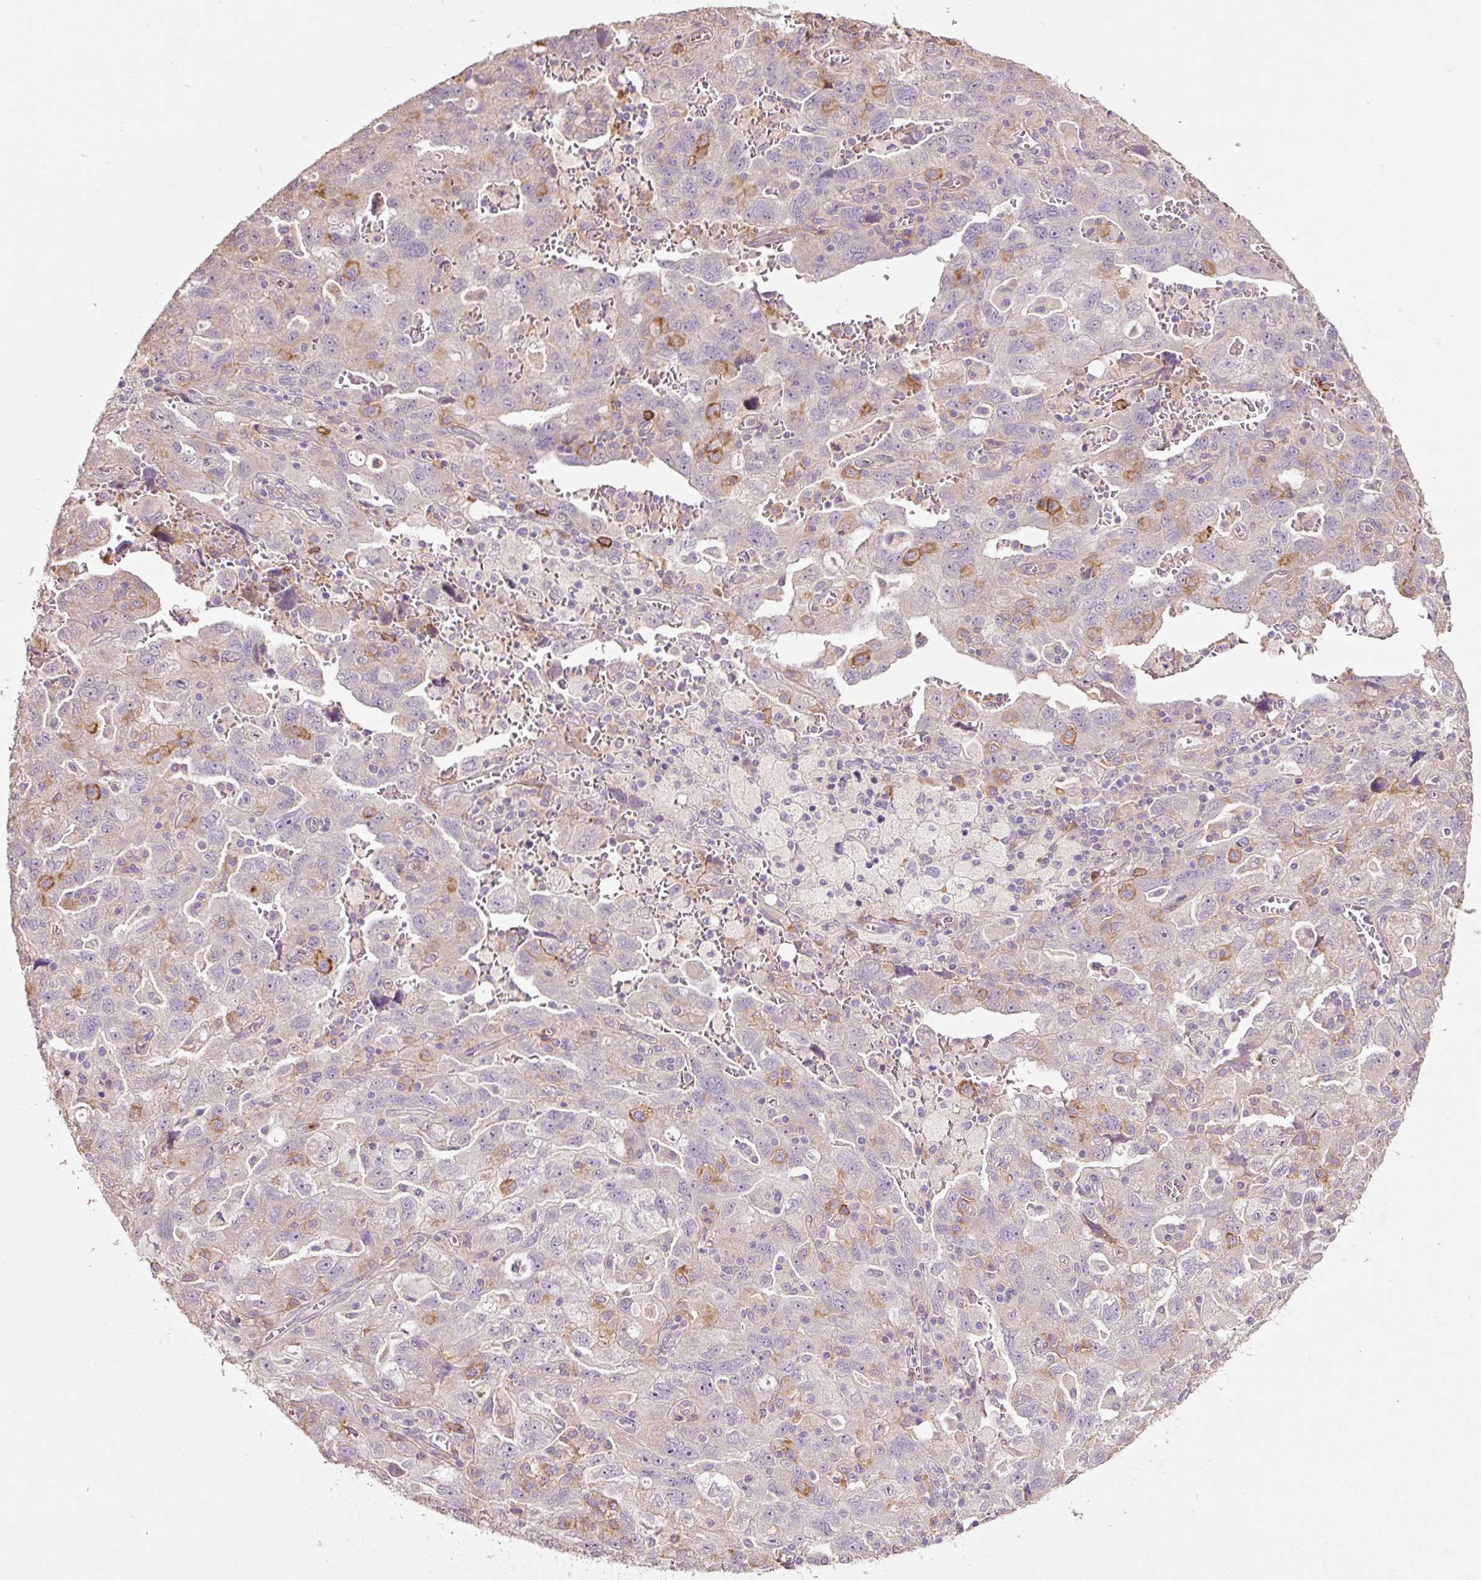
{"staining": {"intensity": "moderate", "quantity": "<25%", "location": "cytoplasmic/membranous"}, "tissue": "ovarian cancer", "cell_type": "Tumor cells", "image_type": "cancer", "snomed": [{"axis": "morphology", "description": "Carcinoma, NOS"}, {"axis": "morphology", "description": "Cystadenocarcinoma, serous, NOS"}, {"axis": "topography", "description": "Ovary"}], "caption": "Immunohistochemistry (IHC) of carcinoma (ovarian) displays low levels of moderate cytoplasmic/membranous positivity in approximately <25% of tumor cells.", "gene": "SLC1A4", "patient": {"sex": "female", "age": 69}}